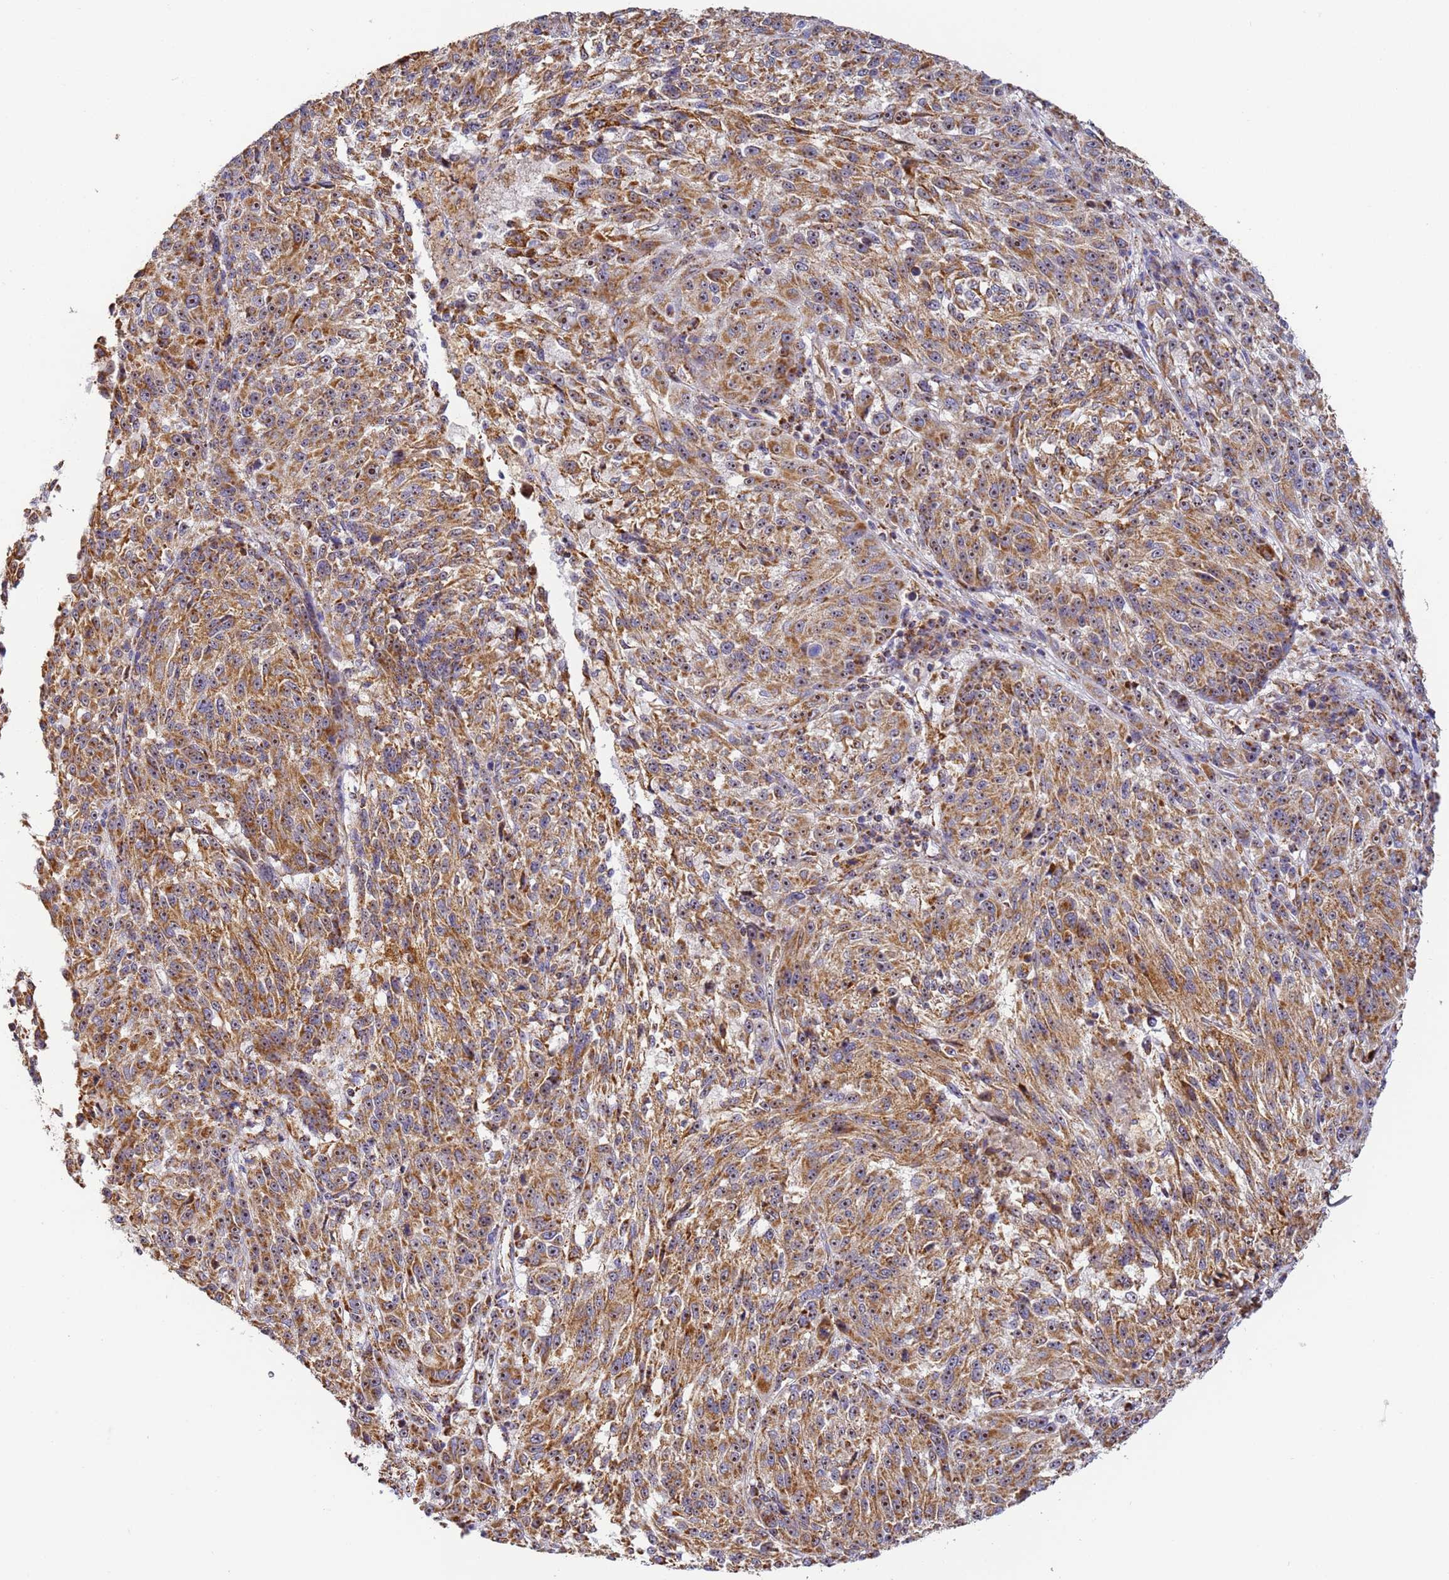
{"staining": {"intensity": "moderate", "quantity": ">75%", "location": "cytoplasmic/membranous,nuclear"}, "tissue": "melanoma", "cell_type": "Tumor cells", "image_type": "cancer", "snomed": [{"axis": "morphology", "description": "Malignant melanoma, NOS"}, {"axis": "topography", "description": "Skin"}], "caption": "DAB immunohistochemical staining of human melanoma displays moderate cytoplasmic/membranous and nuclear protein staining in approximately >75% of tumor cells.", "gene": "FRG2C", "patient": {"sex": "male", "age": 53}}